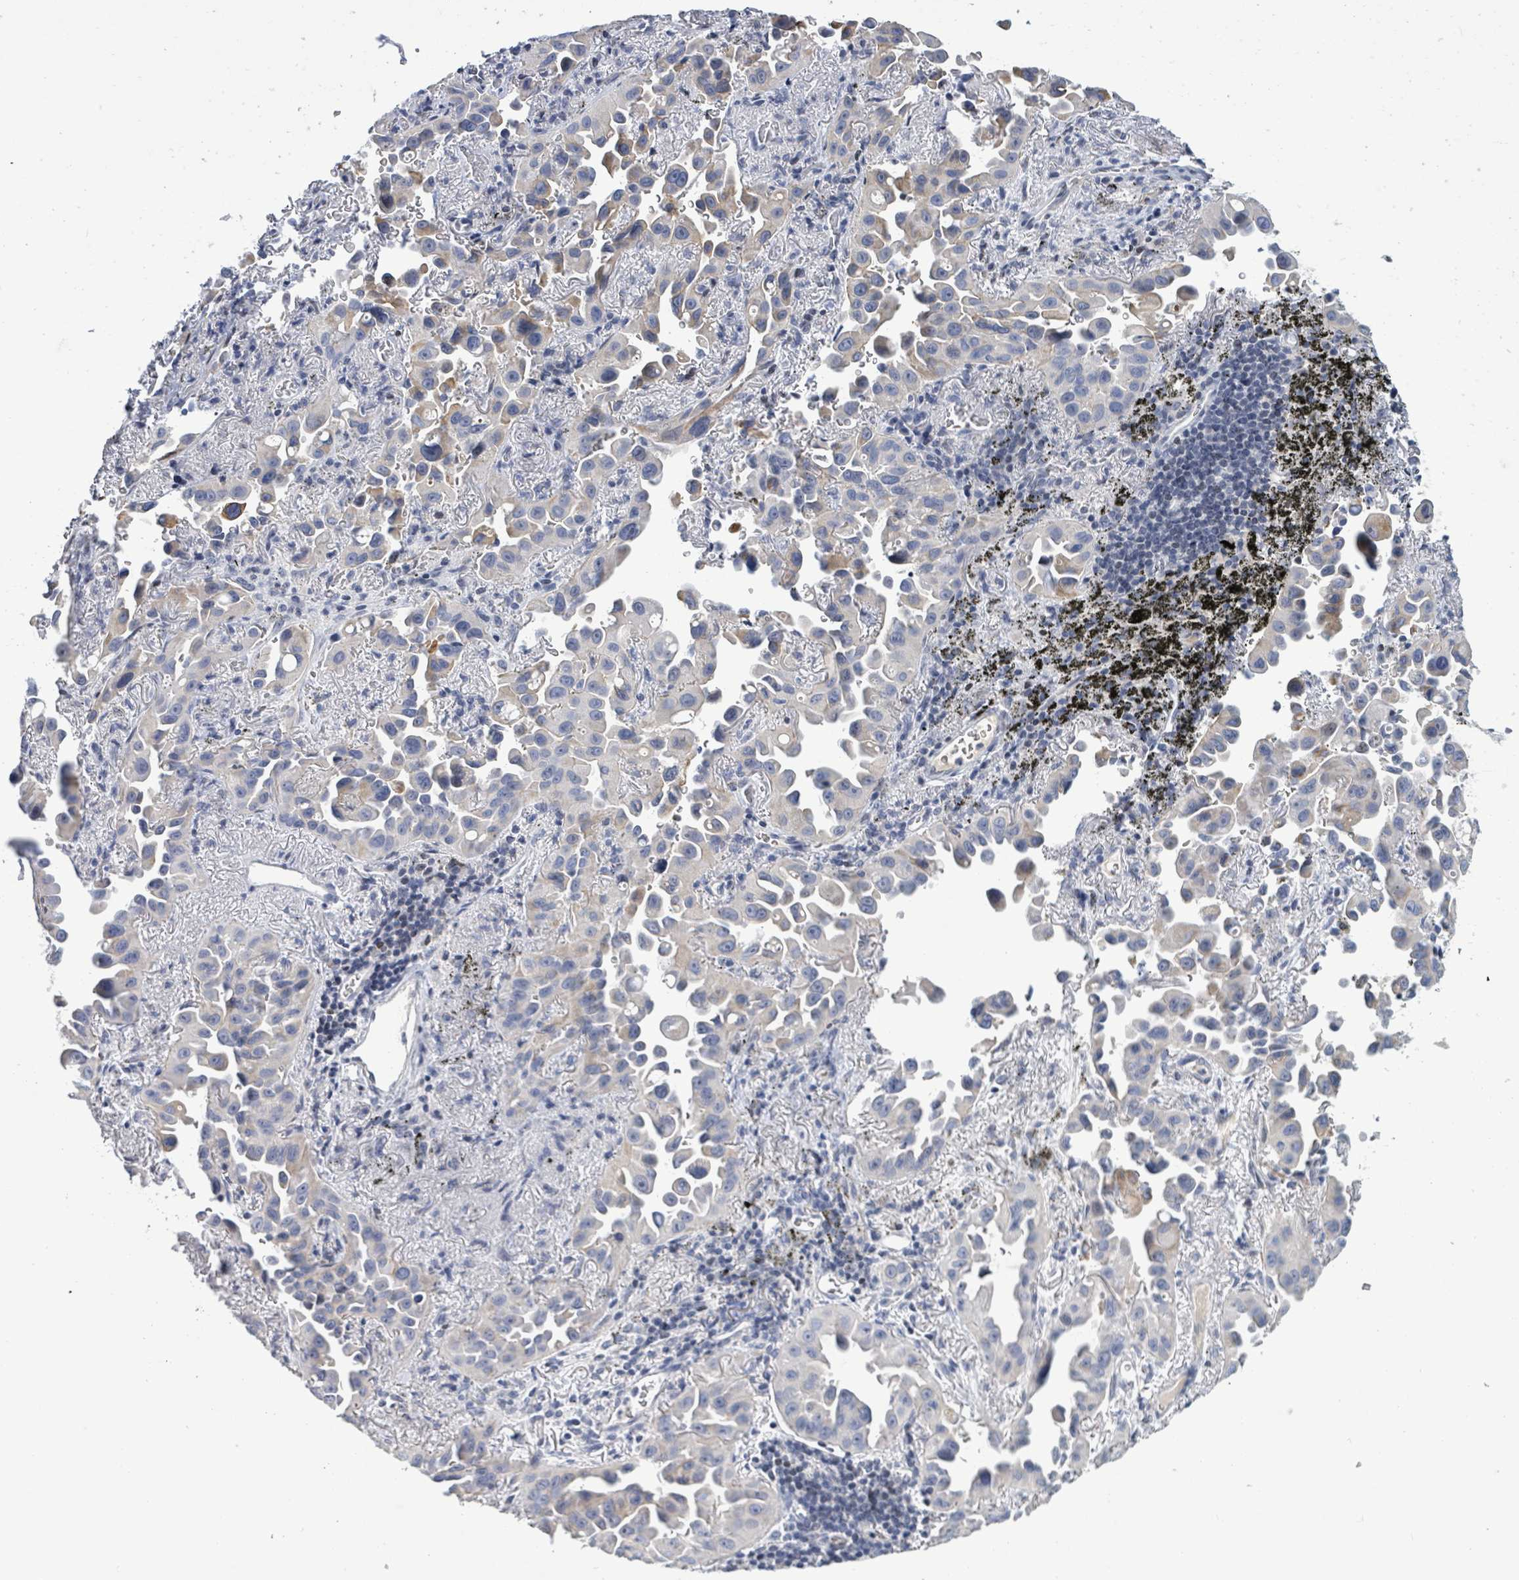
{"staining": {"intensity": "weak", "quantity": "25%-75%", "location": "cytoplasmic/membranous"}, "tissue": "lung cancer", "cell_type": "Tumor cells", "image_type": "cancer", "snomed": [{"axis": "morphology", "description": "Adenocarcinoma, NOS"}, {"axis": "topography", "description": "Lung"}], "caption": "Adenocarcinoma (lung) tissue reveals weak cytoplasmic/membranous staining in about 25%-75% of tumor cells", "gene": "NTN3", "patient": {"sex": "male", "age": 68}}